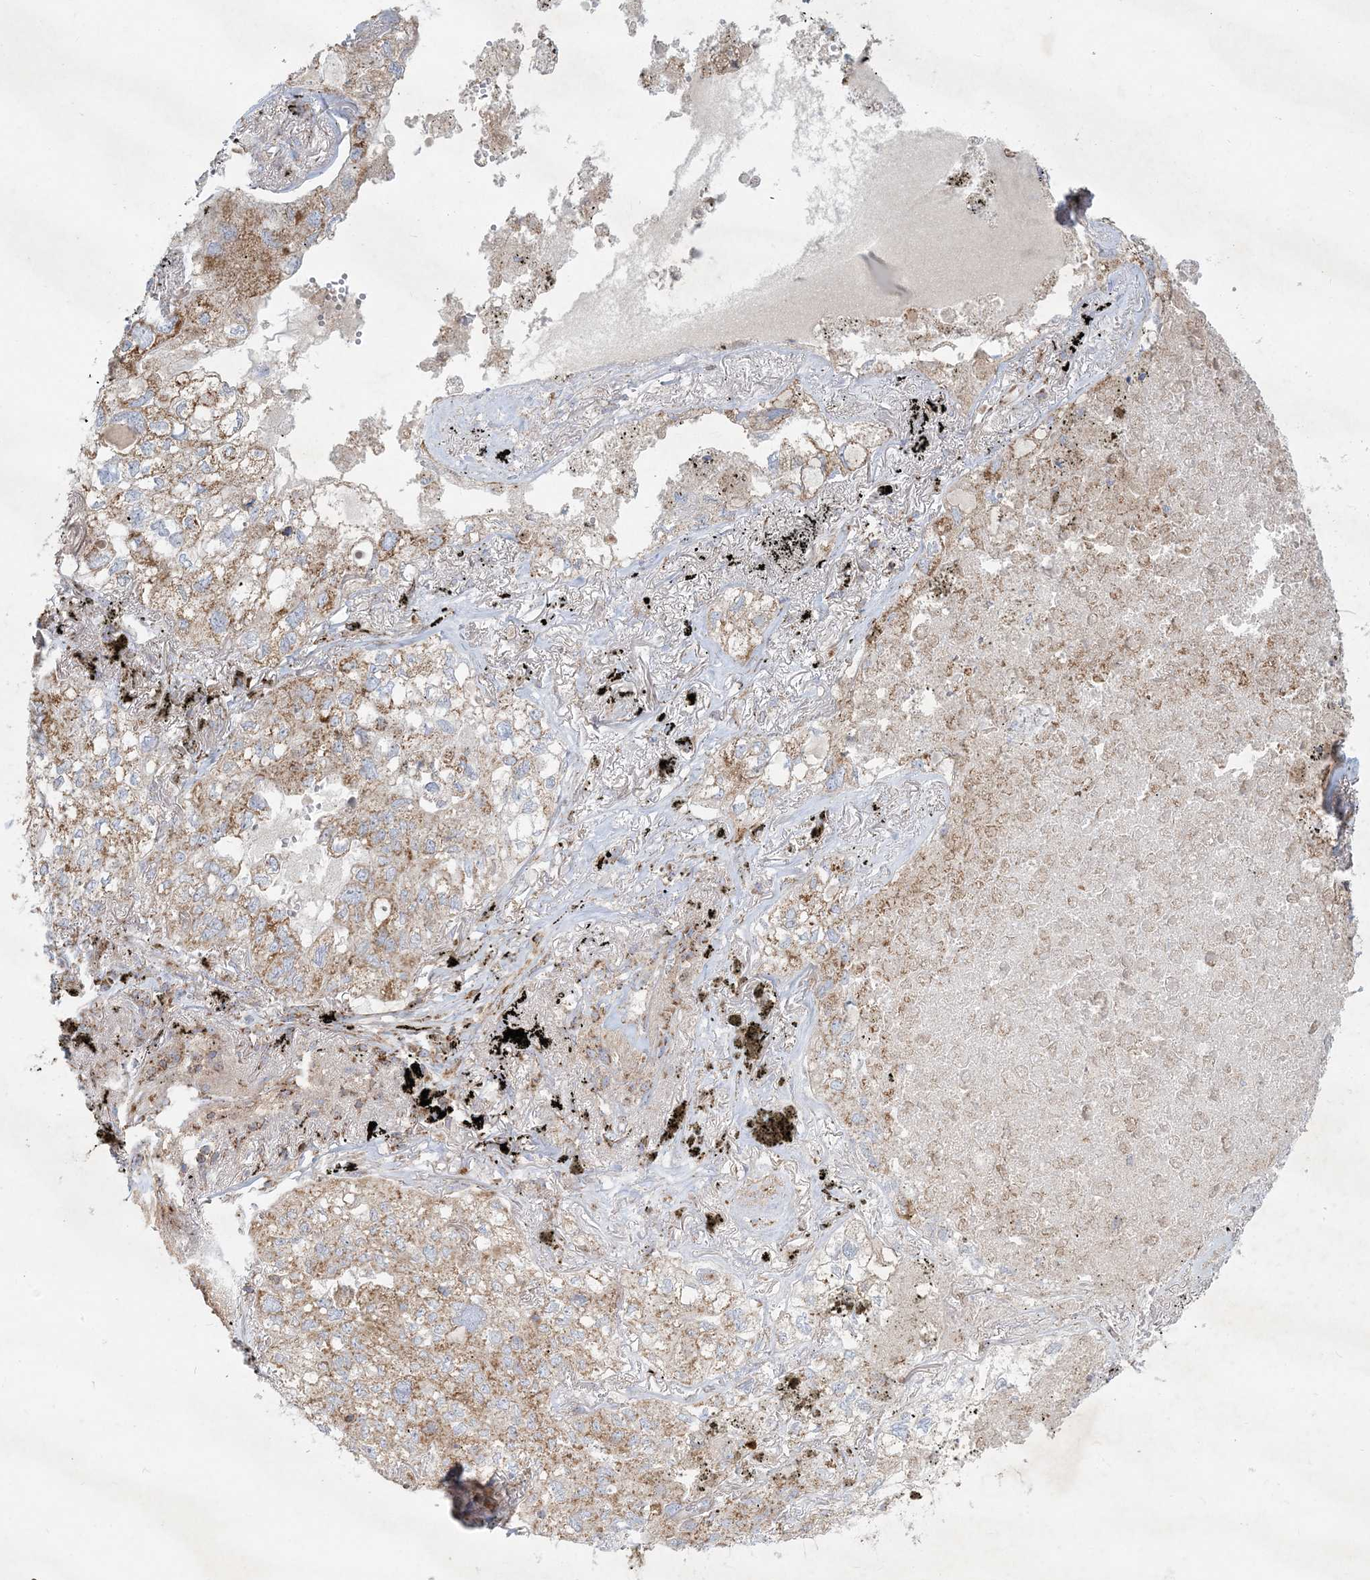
{"staining": {"intensity": "moderate", "quantity": "25%-75%", "location": "cytoplasmic/membranous"}, "tissue": "lung cancer", "cell_type": "Tumor cells", "image_type": "cancer", "snomed": [{"axis": "morphology", "description": "Adenocarcinoma, NOS"}, {"axis": "topography", "description": "Lung"}], "caption": "Immunohistochemistry (IHC) staining of lung cancer (adenocarcinoma), which exhibits medium levels of moderate cytoplasmic/membranous expression in approximately 25%-75% of tumor cells indicating moderate cytoplasmic/membranous protein expression. The staining was performed using DAB (3,3'-diaminobenzidine) (brown) for protein detection and nuclei were counterstained in hematoxylin (blue).", "gene": "BEND4", "patient": {"sex": "male", "age": 65}}